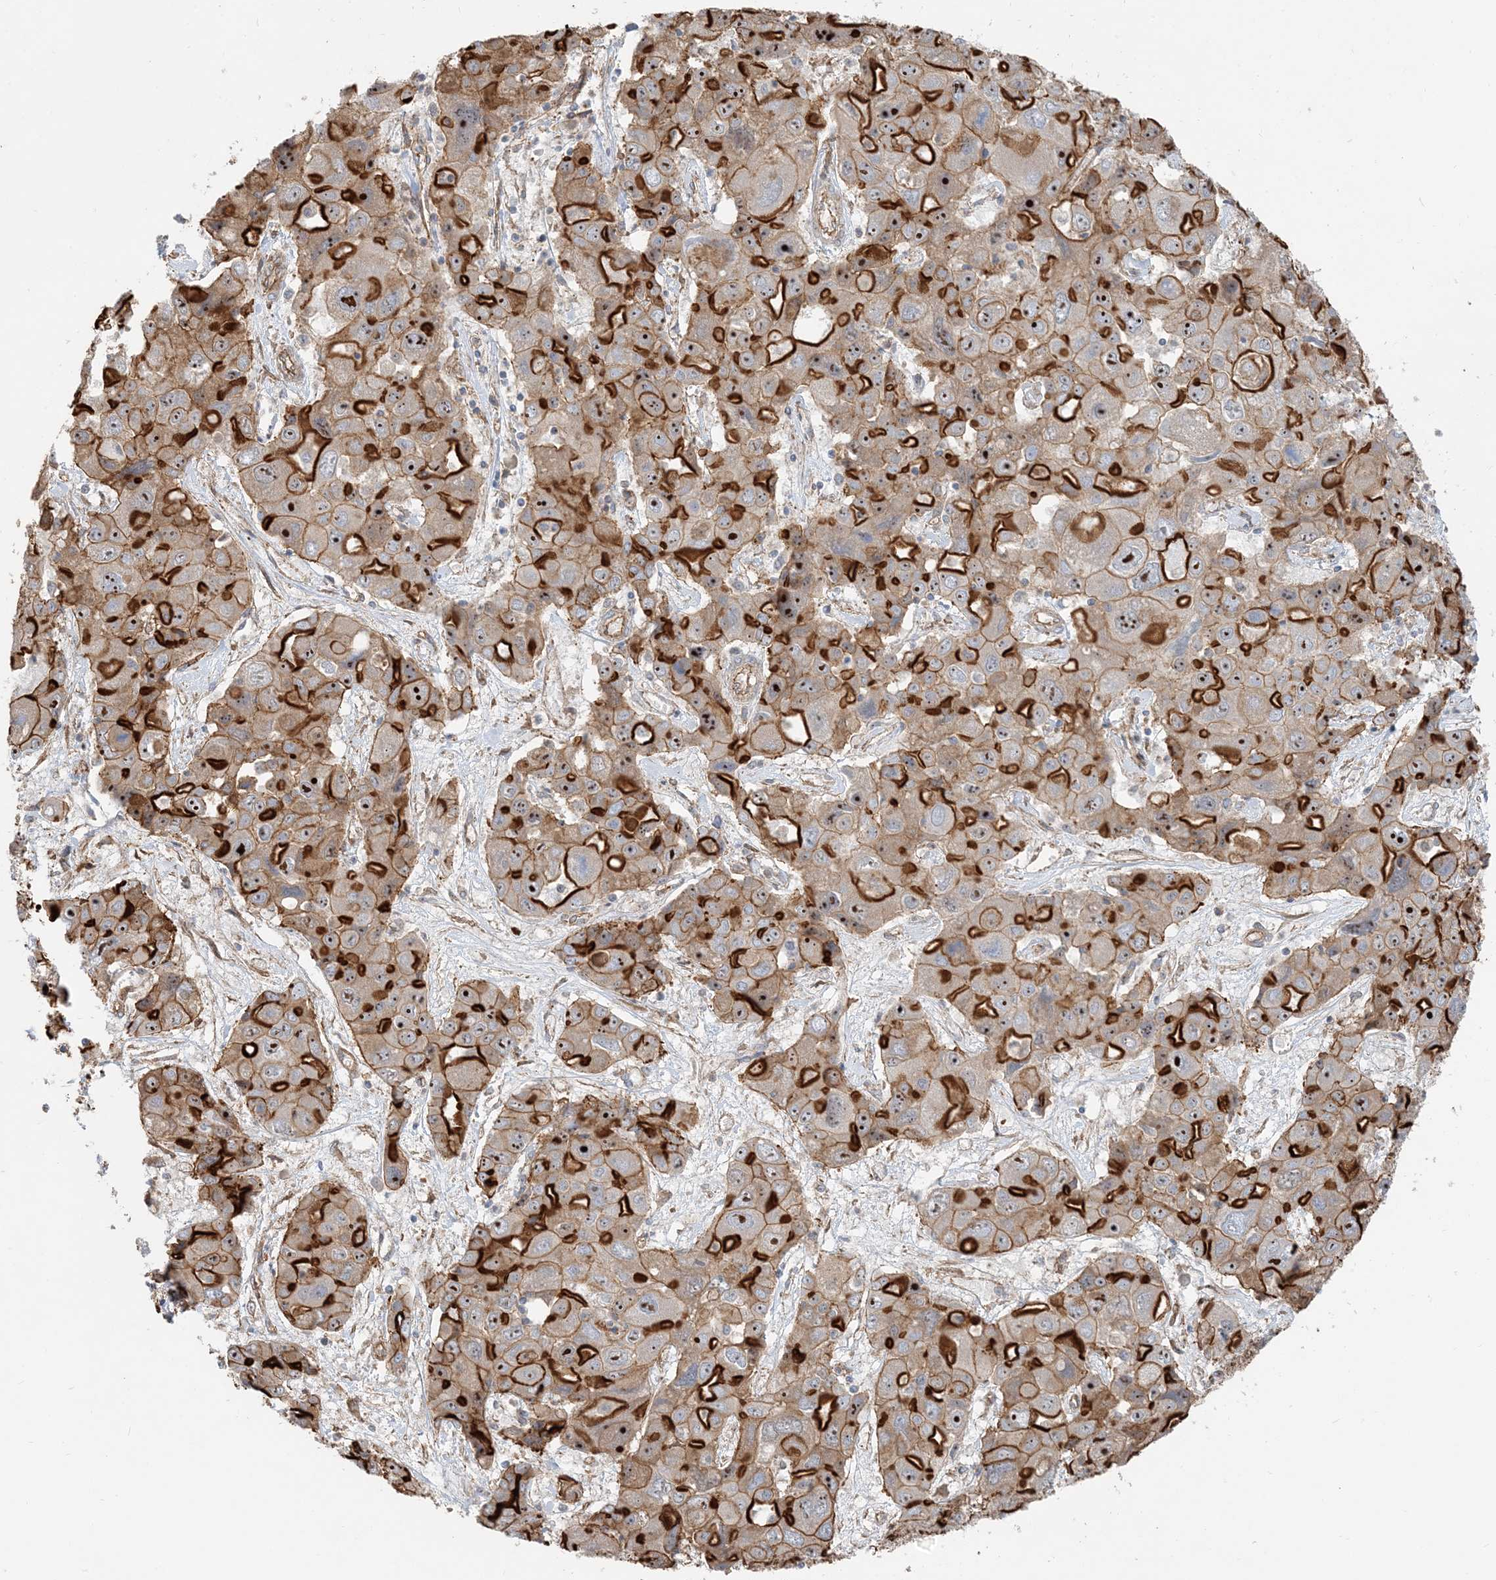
{"staining": {"intensity": "strong", "quantity": "25%-75%", "location": "cytoplasmic/membranous"}, "tissue": "liver cancer", "cell_type": "Tumor cells", "image_type": "cancer", "snomed": [{"axis": "morphology", "description": "Cholangiocarcinoma"}, {"axis": "topography", "description": "Liver"}], "caption": "Tumor cells reveal high levels of strong cytoplasmic/membranous staining in about 25%-75% of cells in human liver cholangiocarcinoma.", "gene": "MYL5", "patient": {"sex": "male", "age": 67}}